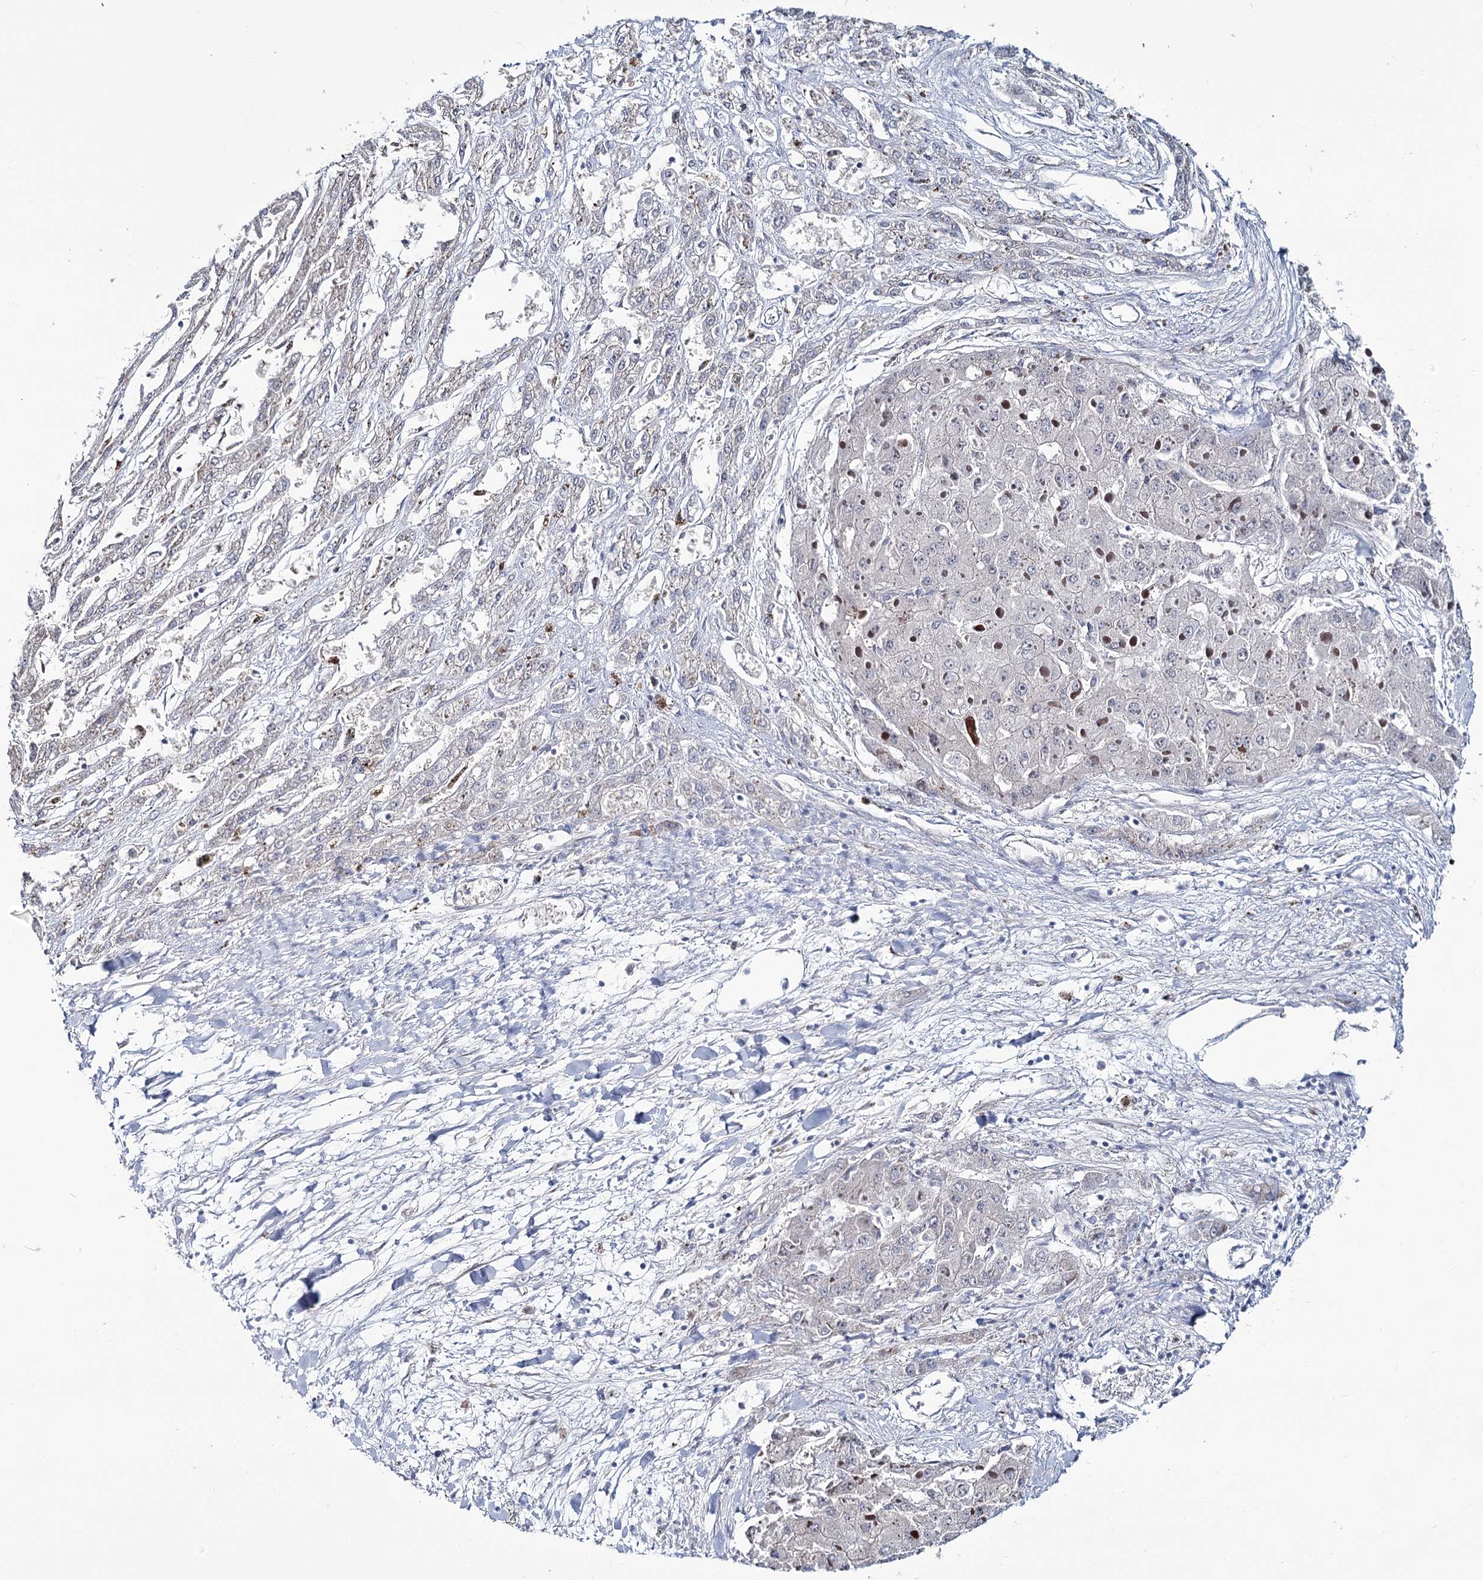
{"staining": {"intensity": "weak", "quantity": "<25%", "location": "cytoplasmic/membranous"}, "tissue": "liver cancer", "cell_type": "Tumor cells", "image_type": "cancer", "snomed": [{"axis": "morphology", "description": "Carcinoma, Hepatocellular, NOS"}, {"axis": "topography", "description": "Liver"}], "caption": "There is no significant positivity in tumor cells of liver cancer. (DAB IHC with hematoxylin counter stain).", "gene": "CPLANE1", "patient": {"sex": "female", "age": 73}}